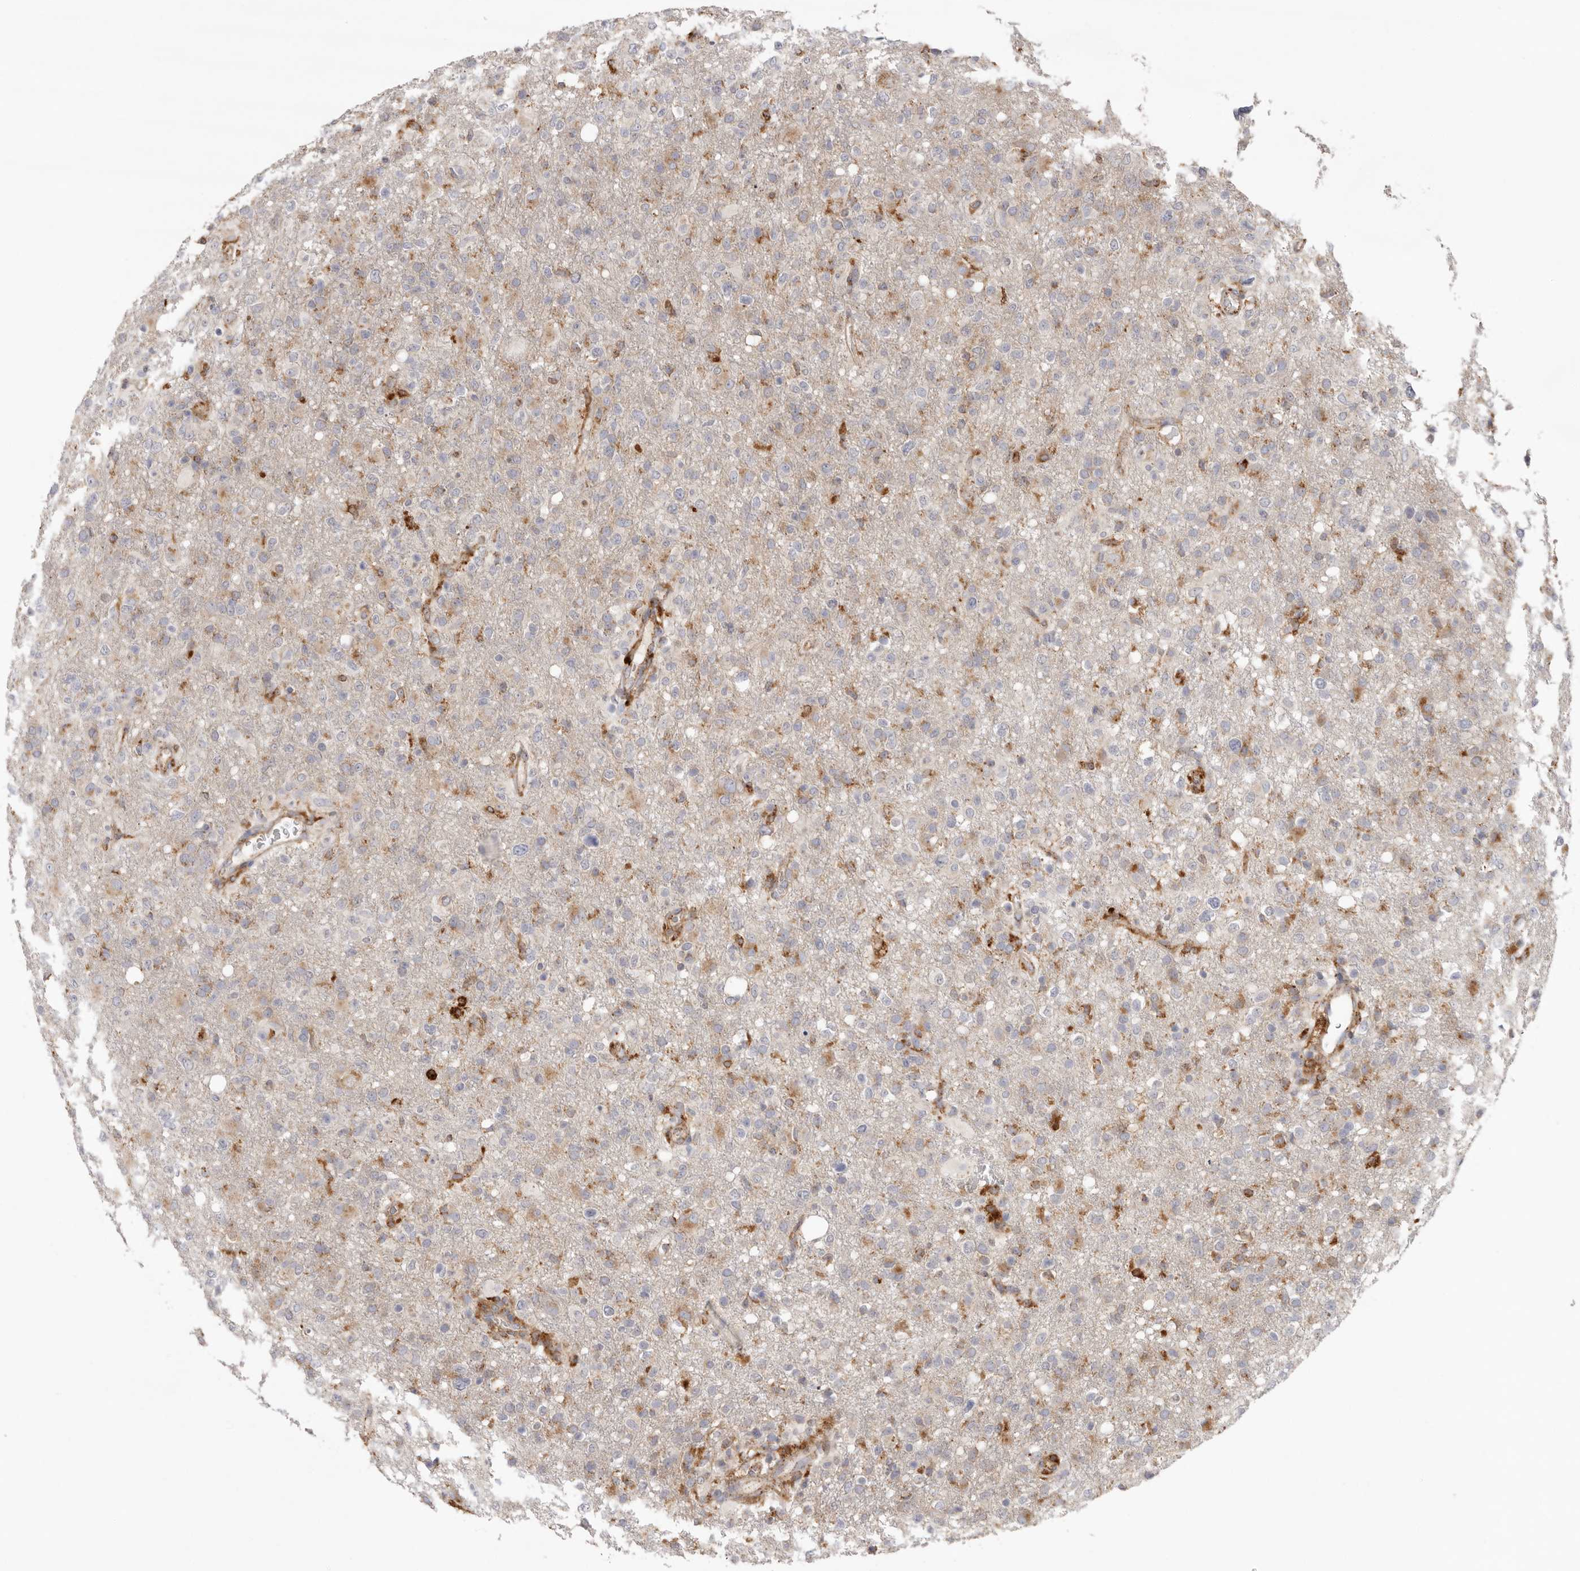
{"staining": {"intensity": "negative", "quantity": "none", "location": "none"}, "tissue": "glioma", "cell_type": "Tumor cells", "image_type": "cancer", "snomed": [{"axis": "morphology", "description": "Glioma, malignant, High grade"}, {"axis": "topography", "description": "Brain"}], "caption": "Image shows no significant protein positivity in tumor cells of glioma. (Stains: DAB immunohistochemistry with hematoxylin counter stain, Microscopy: brightfield microscopy at high magnification).", "gene": "GRN", "patient": {"sex": "female", "age": 57}}